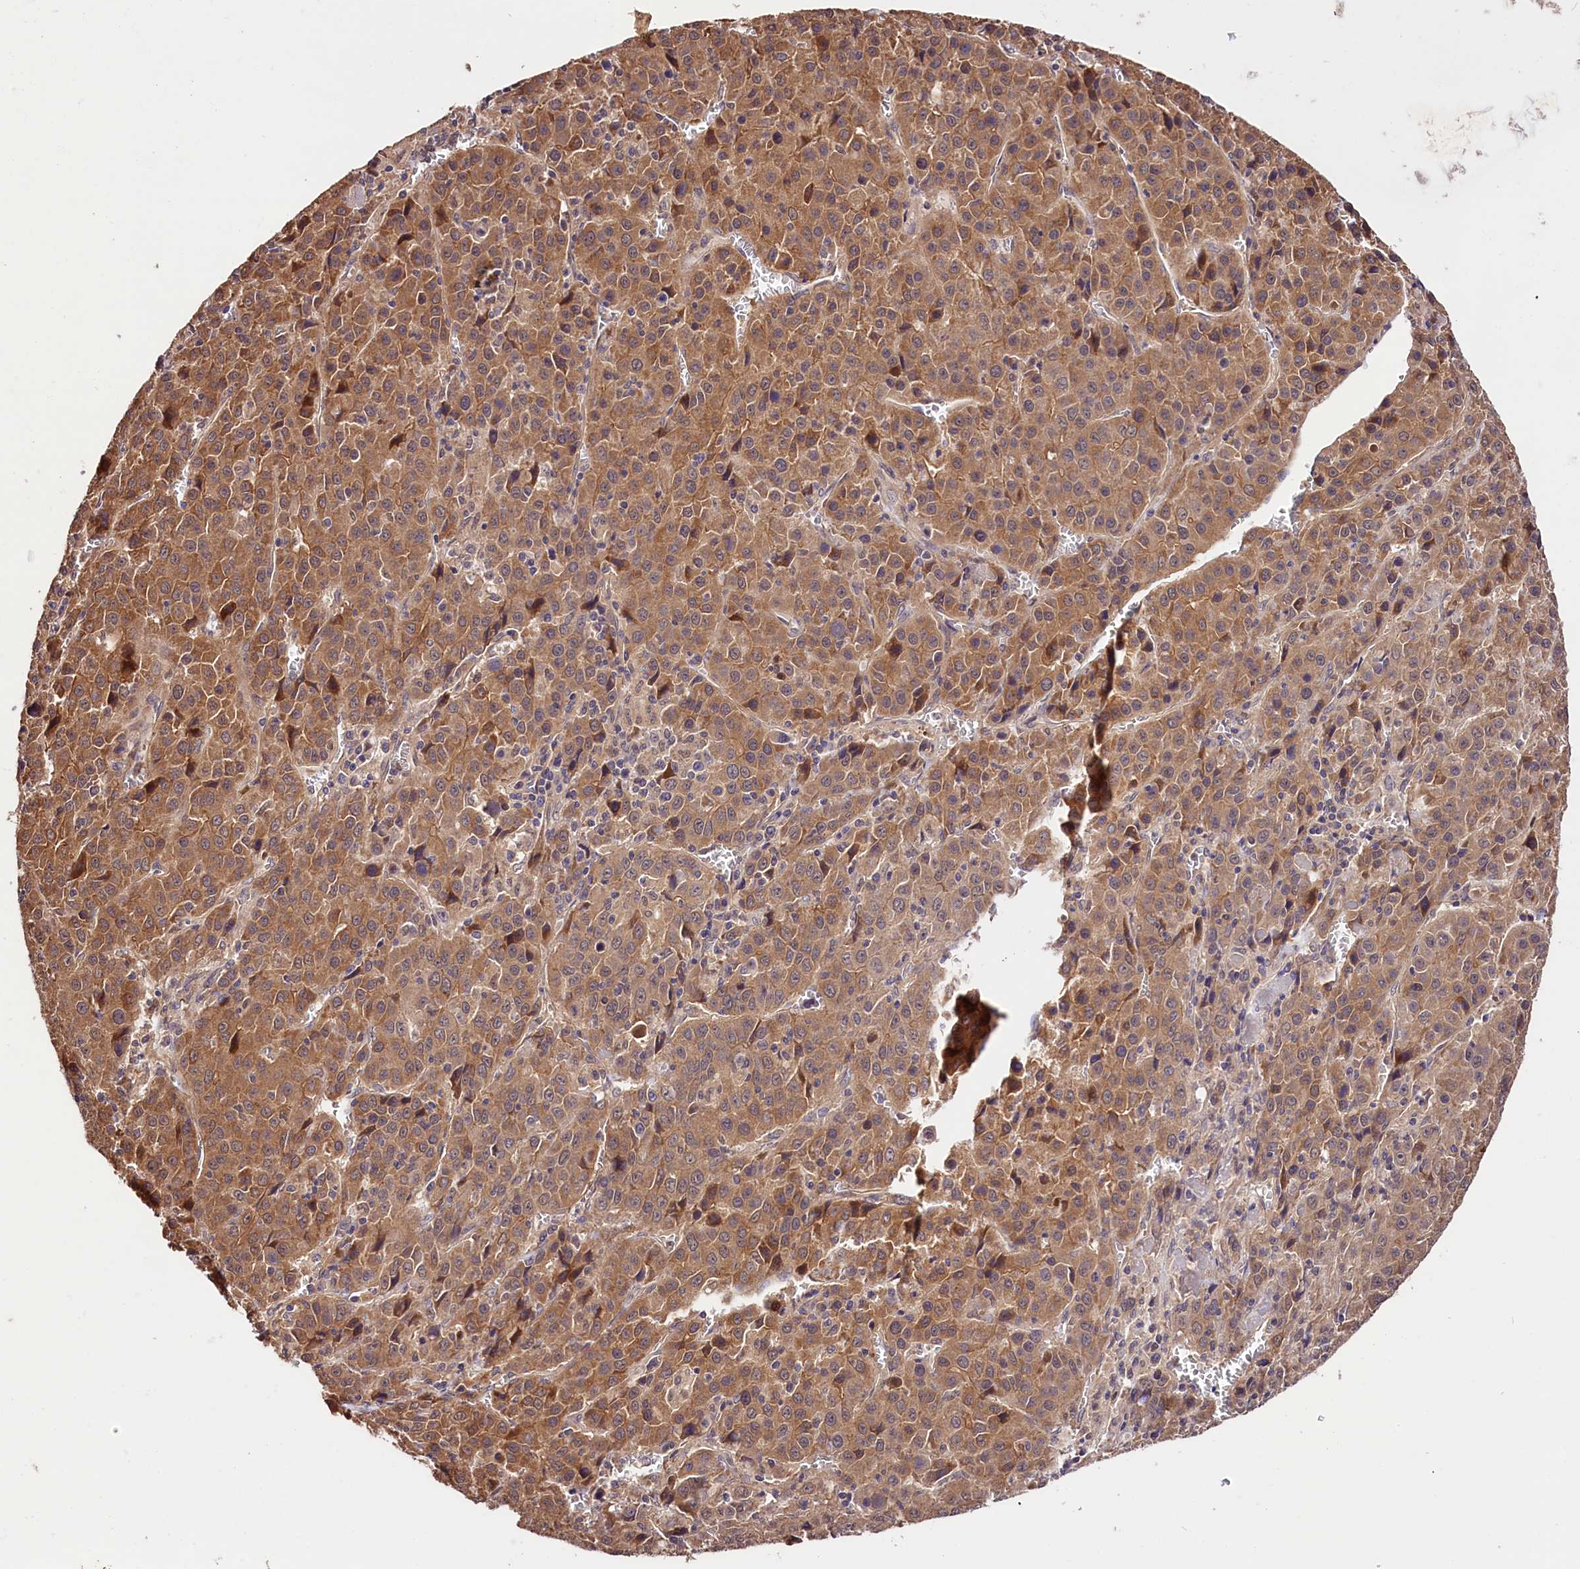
{"staining": {"intensity": "moderate", "quantity": ">75%", "location": "cytoplasmic/membranous"}, "tissue": "liver cancer", "cell_type": "Tumor cells", "image_type": "cancer", "snomed": [{"axis": "morphology", "description": "Carcinoma, Hepatocellular, NOS"}, {"axis": "topography", "description": "Liver"}], "caption": "Human liver cancer (hepatocellular carcinoma) stained for a protein (brown) shows moderate cytoplasmic/membranous positive positivity in about >75% of tumor cells.", "gene": "CES3", "patient": {"sex": "female", "age": 53}}